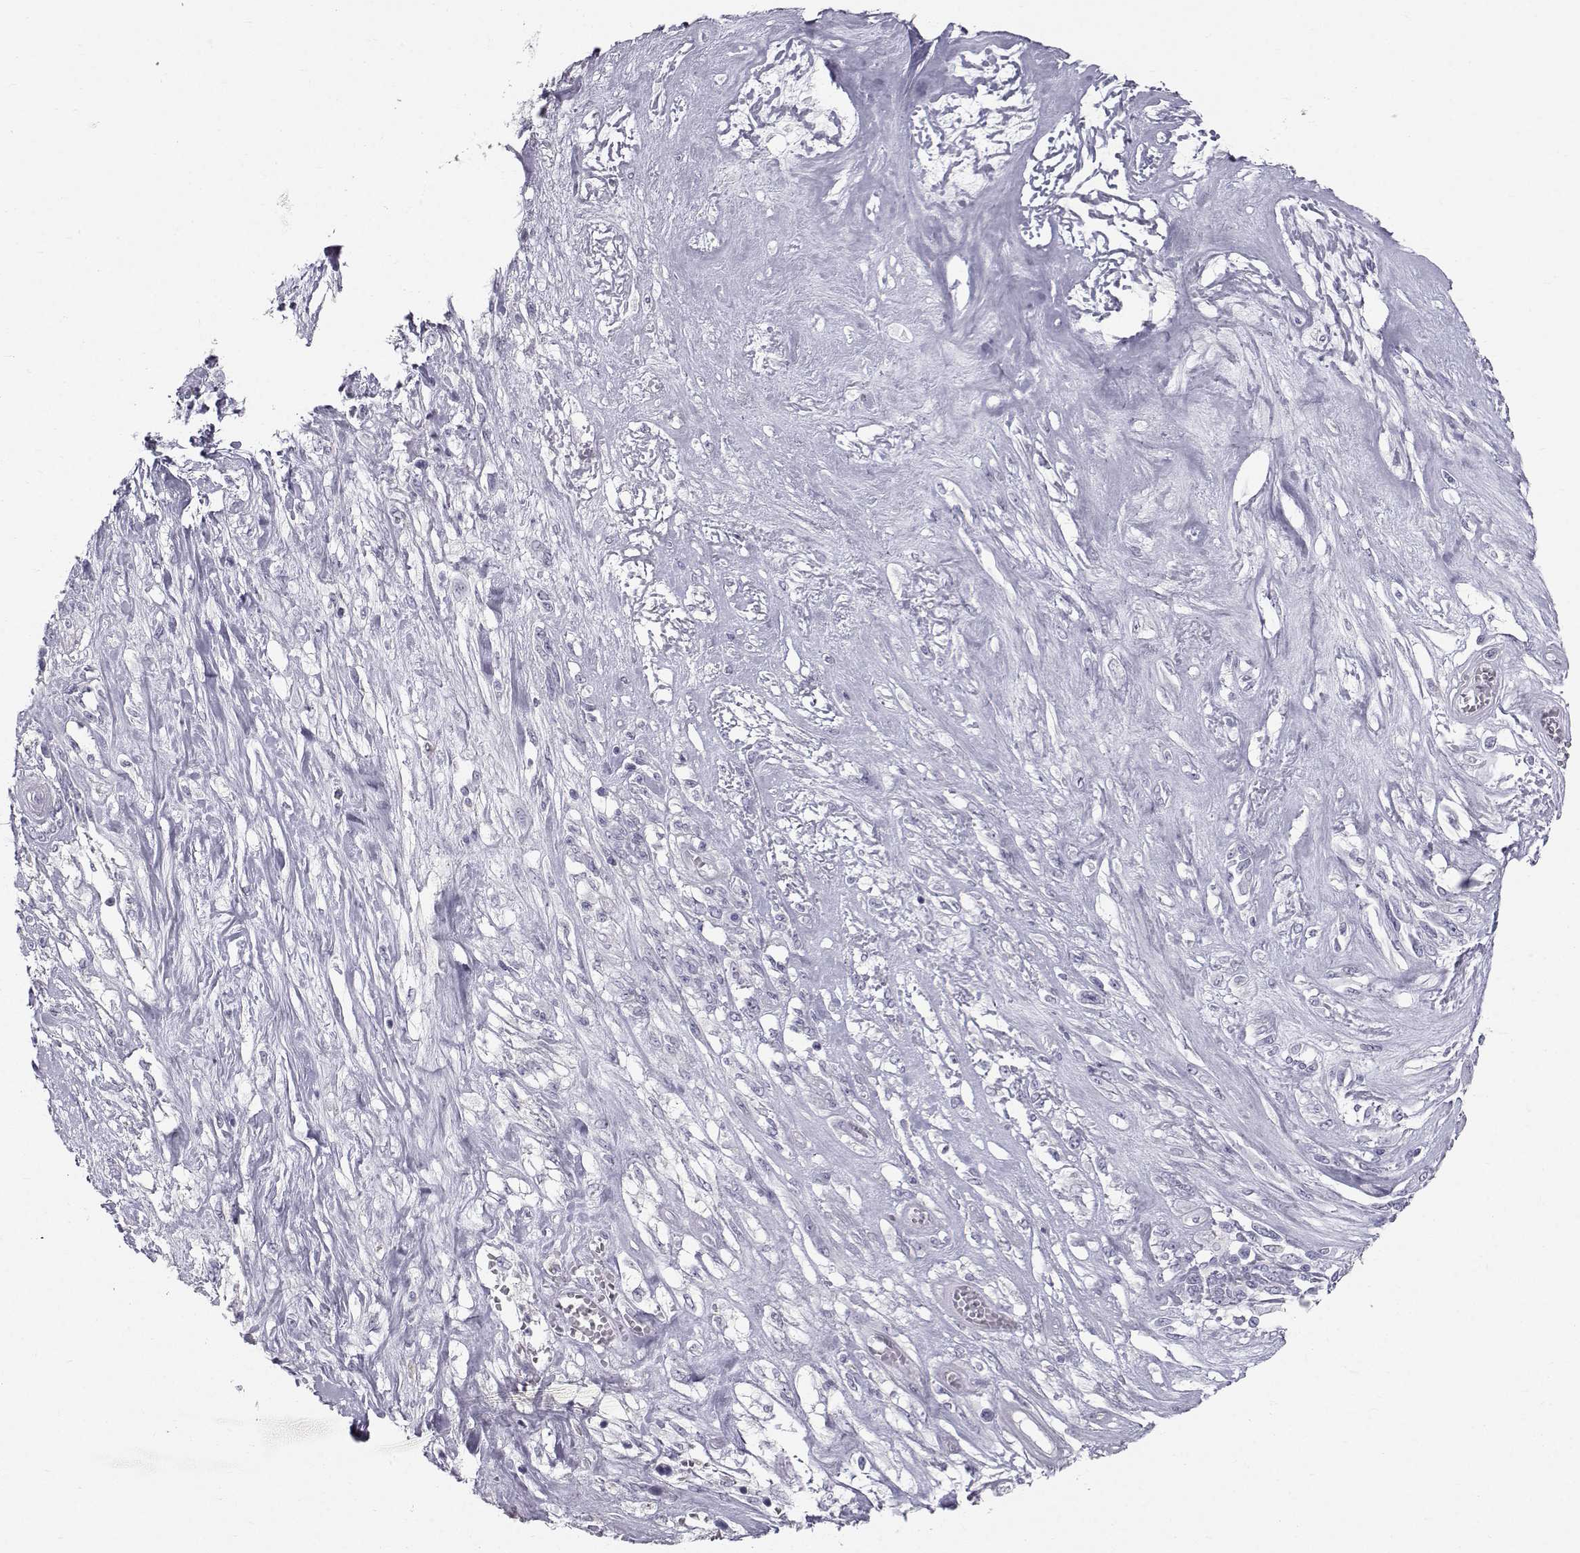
{"staining": {"intensity": "negative", "quantity": "none", "location": "none"}, "tissue": "melanoma", "cell_type": "Tumor cells", "image_type": "cancer", "snomed": [{"axis": "morphology", "description": "Malignant melanoma, NOS"}, {"axis": "topography", "description": "Skin"}], "caption": "High power microscopy photomicrograph of an IHC image of malignant melanoma, revealing no significant staining in tumor cells.", "gene": "SPDYE4", "patient": {"sex": "female", "age": 91}}